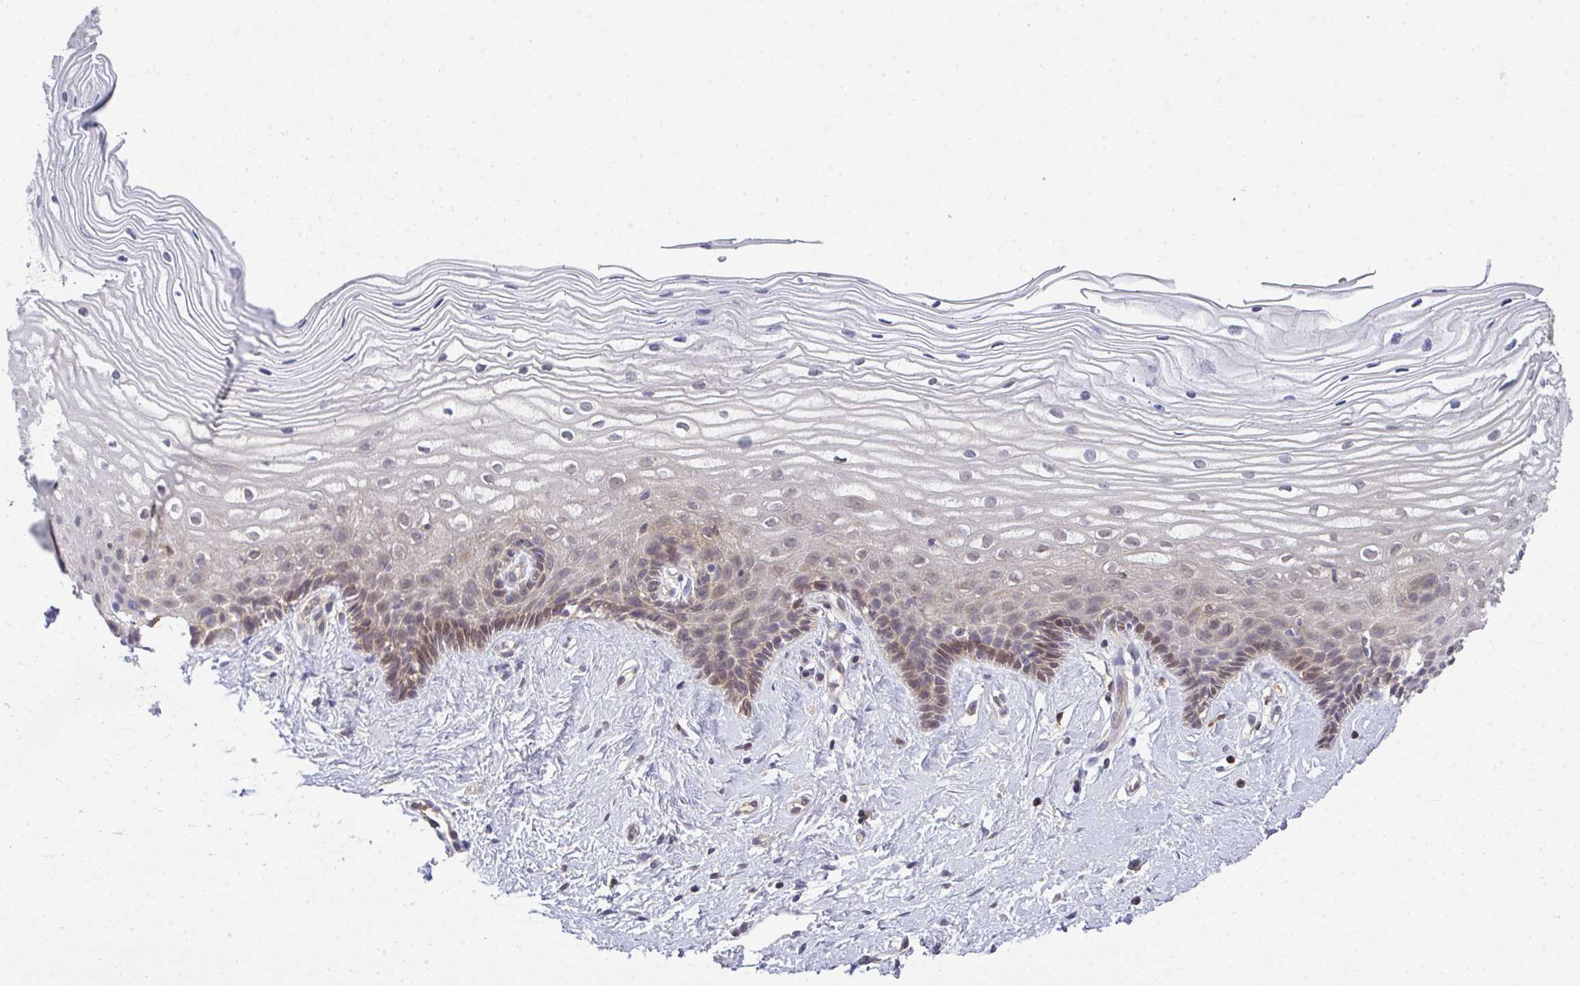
{"staining": {"intensity": "moderate", "quantity": "25%-75%", "location": "cytoplasmic/membranous"}, "tissue": "cervix", "cell_type": "Squamous epithelial cells", "image_type": "normal", "snomed": [{"axis": "morphology", "description": "Normal tissue, NOS"}, {"axis": "topography", "description": "Cervix"}], "caption": "IHC (DAB (3,3'-diaminobenzidine)) staining of unremarkable human cervix displays moderate cytoplasmic/membranous protein expression in approximately 25%-75% of squamous epithelial cells. Nuclei are stained in blue.", "gene": "HDHD2", "patient": {"sex": "female", "age": 40}}